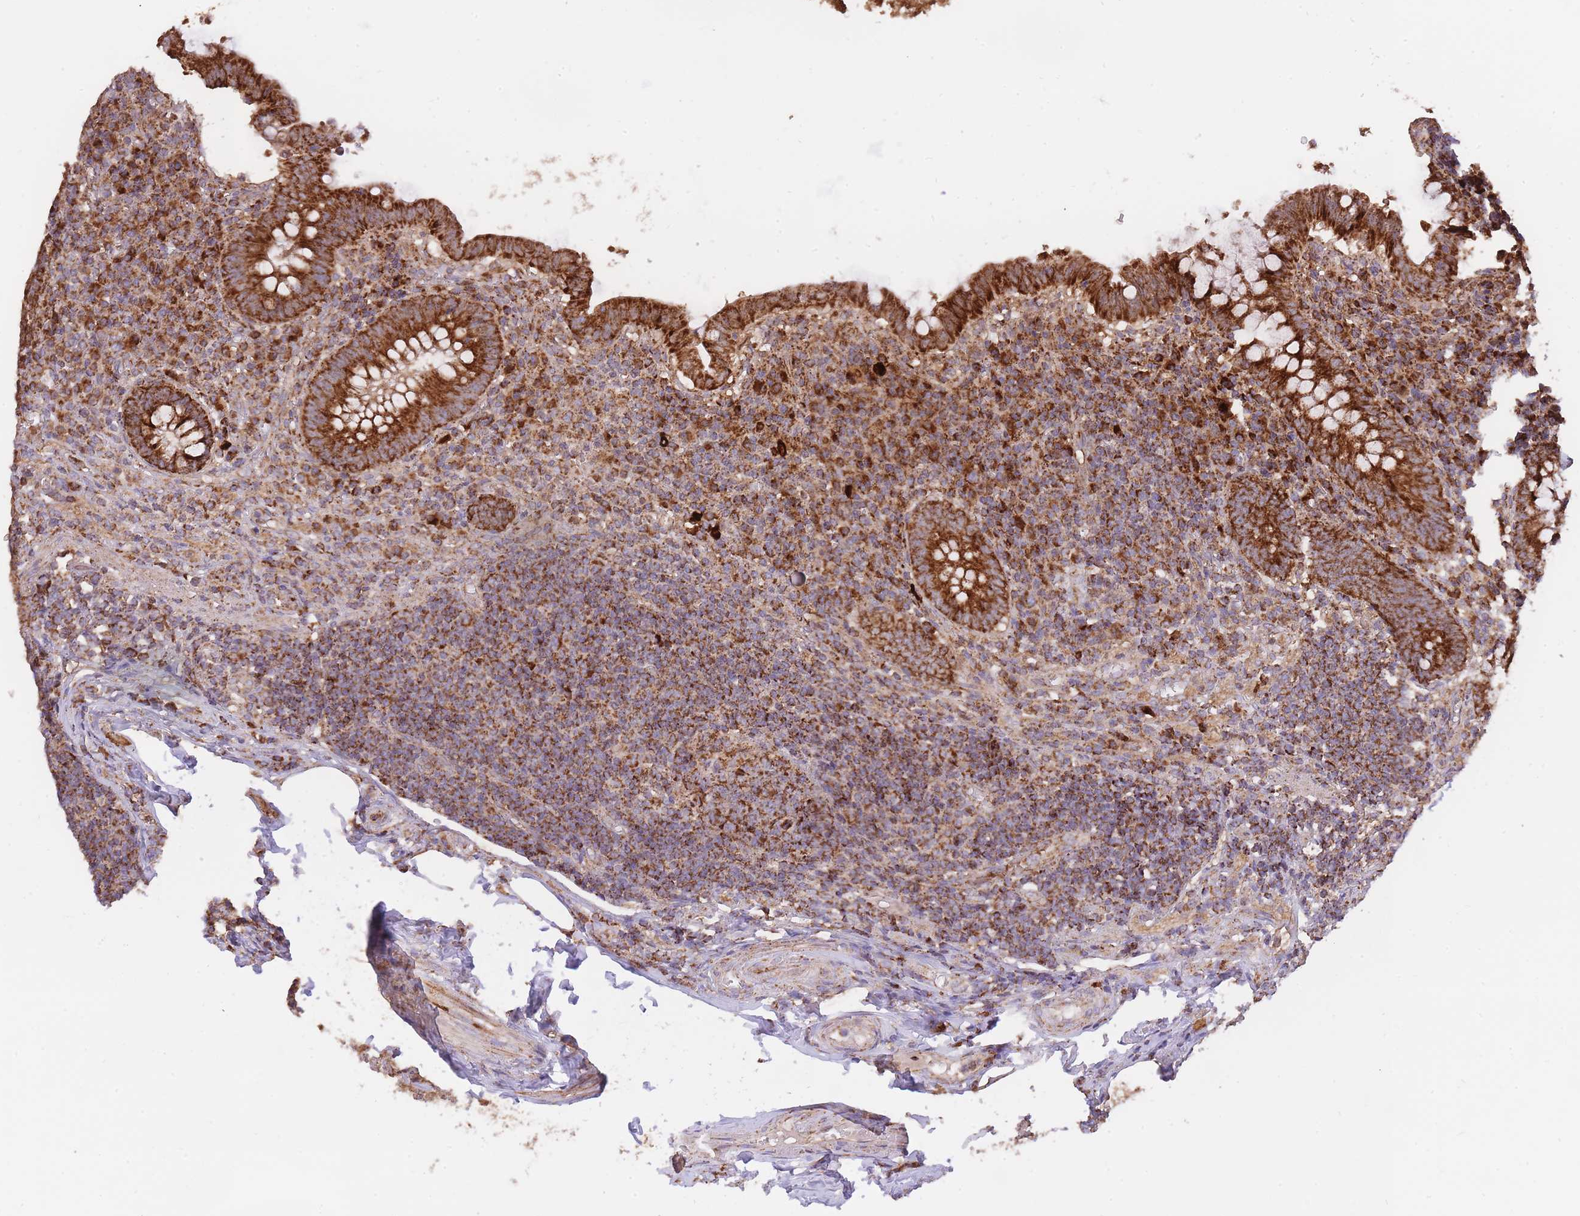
{"staining": {"intensity": "strong", "quantity": ">75%", "location": "cytoplasmic/membranous"}, "tissue": "appendix", "cell_type": "Glandular cells", "image_type": "normal", "snomed": [{"axis": "morphology", "description": "Normal tissue, NOS"}, {"axis": "topography", "description": "Appendix"}], "caption": "Strong cytoplasmic/membranous staining is appreciated in about >75% of glandular cells in unremarkable appendix. (Brightfield microscopy of DAB IHC at high magnification).", "gene": "PREP", "patient": {"sex": "male", "age": 83}}